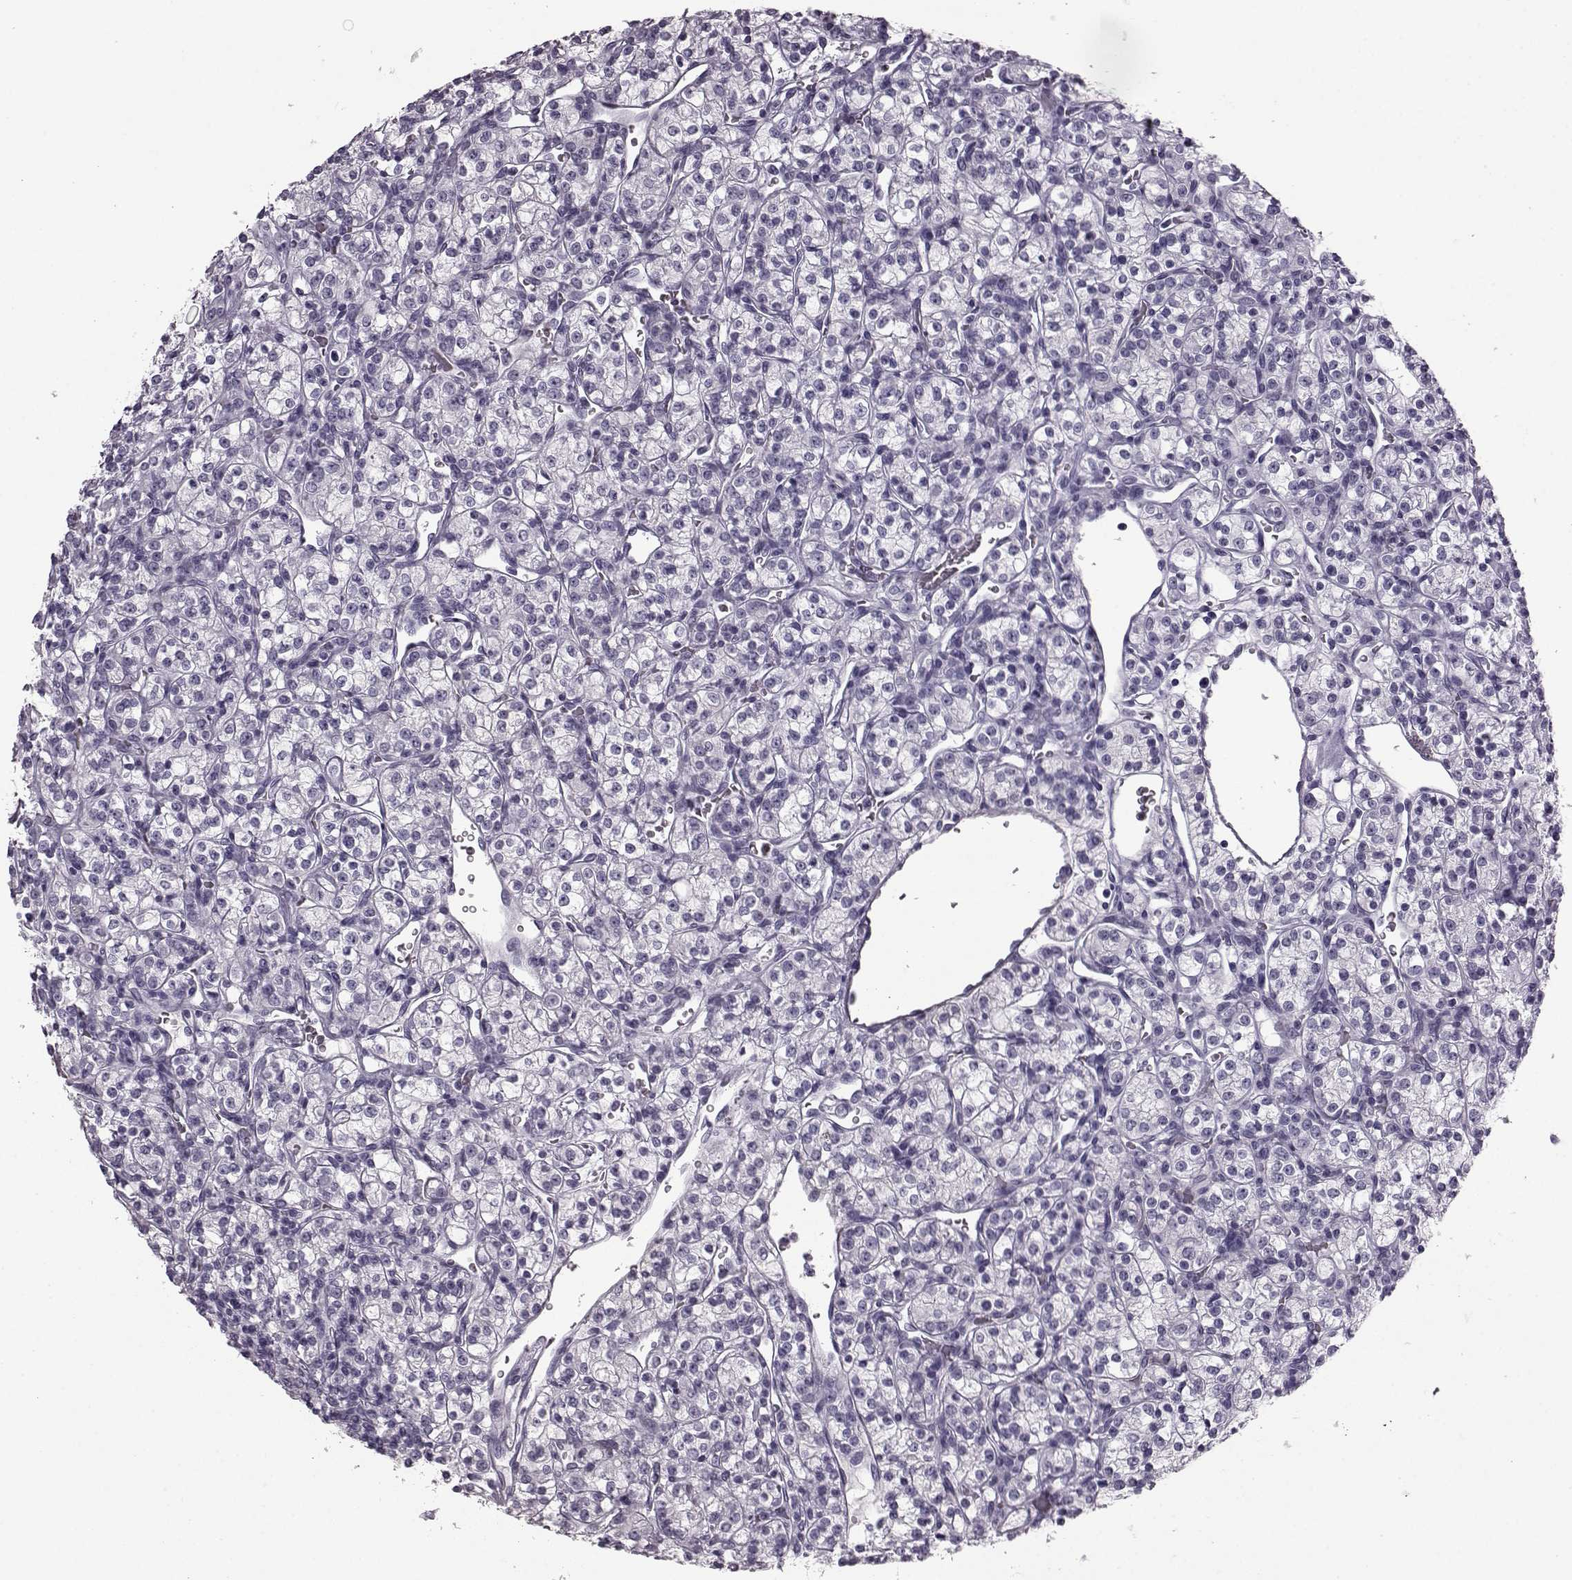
{"staining": {"intensity": "negative", "quantity": "none", "location": "none"}, "tissue": "renal cancer", "cell_type": "Tumor cells", "image_type": "cancer", "snomed": [{"axis": "morphology", "description": "Adenocarcinoma, NOS"}, {"axis": "topography", "description": "Kidney"}], "caption": "Human renal cancer stained for a protein using immunohistochemistry (IHC) demonstrates no staining in tumor cells.", "gene": "AIPL1", "patient": {"sex": "male", "age": 77}}